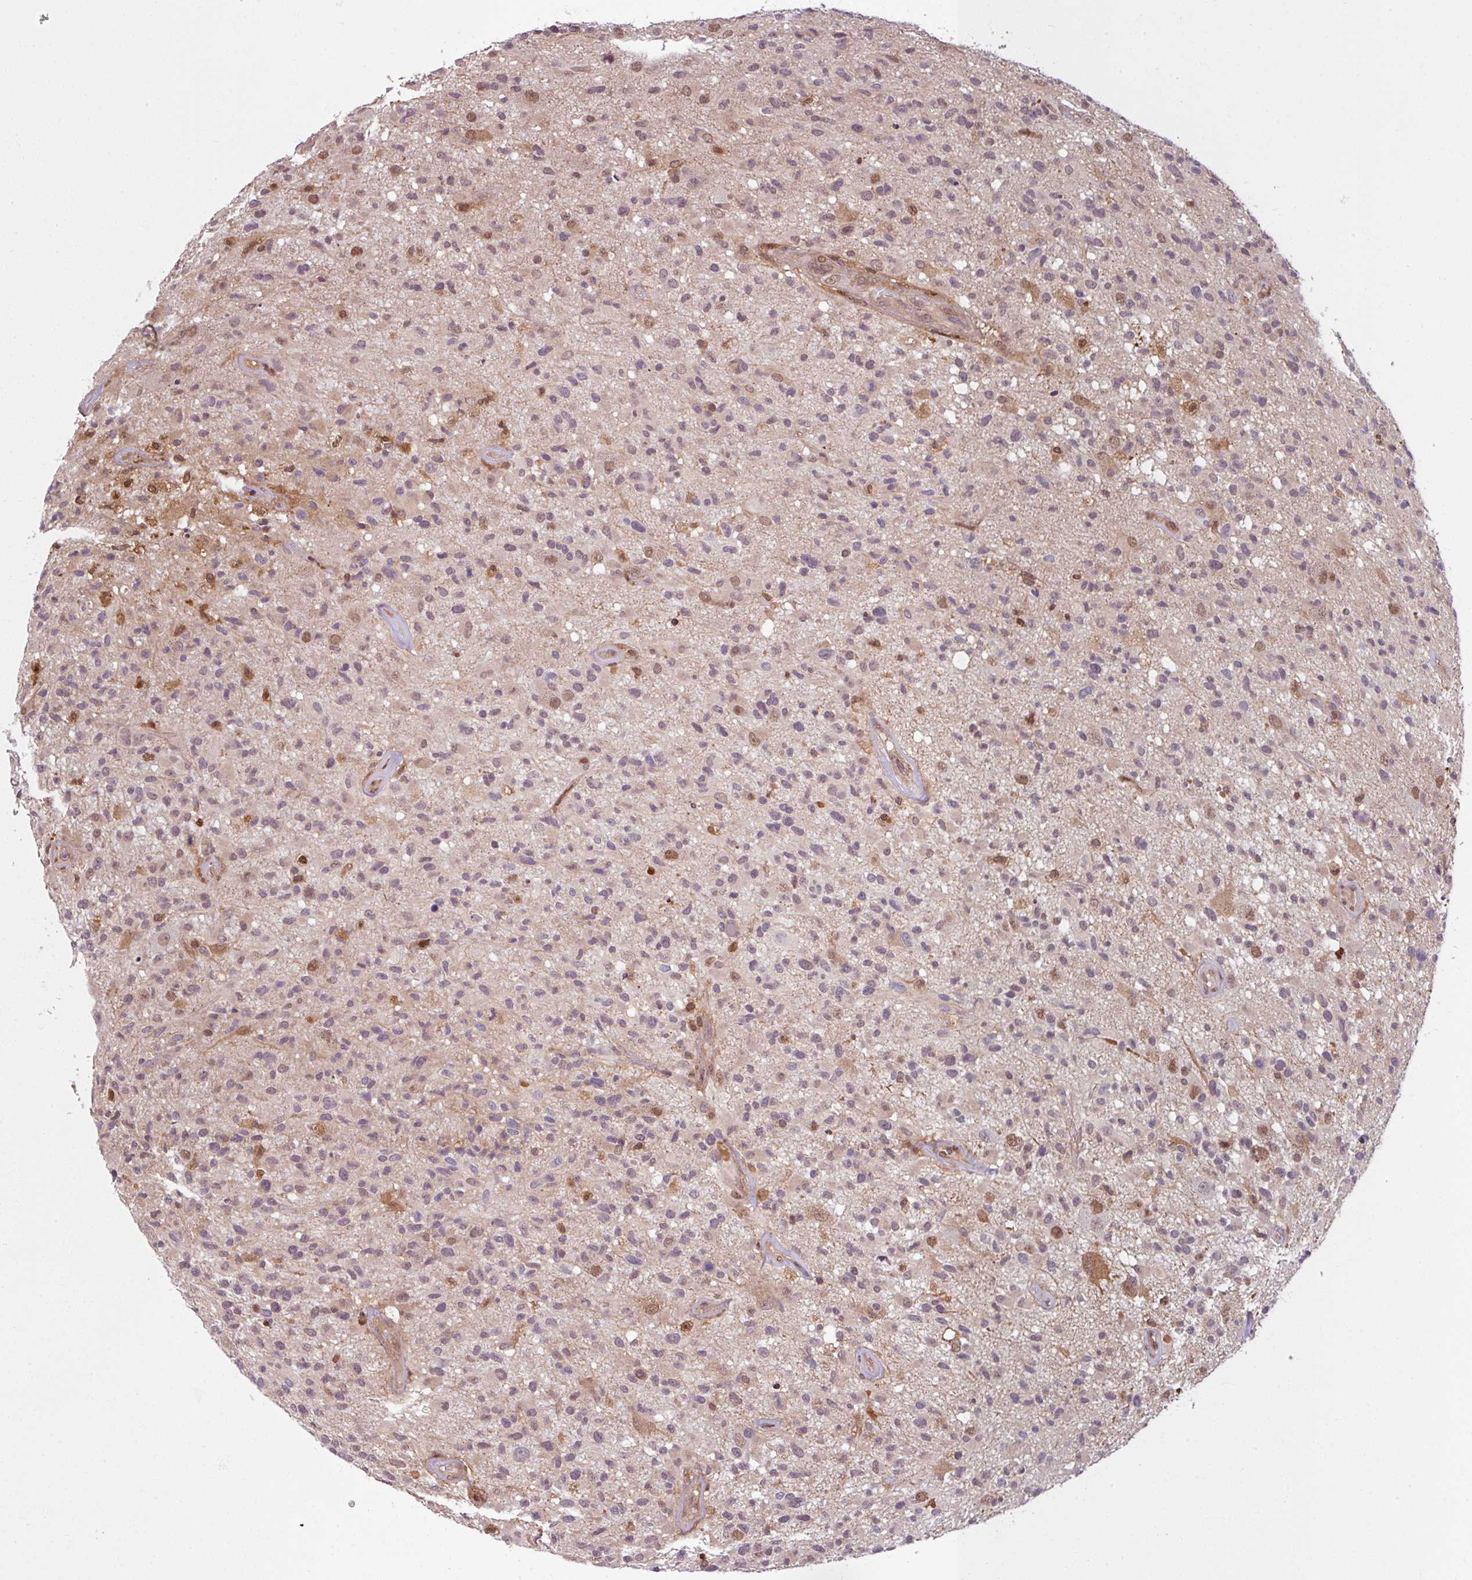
{"staining": {"intensity": "moderate", "quantity": "<25%", "location": "cytoplasmic/membranous,nuclear"}, "tissue": "glioma", "cell_type": "Tumor cells", "image_type": "cancer", "snomed": [{"axis": "morphology", "description": "Glioma, malignant, High grade"}, {"axis": "morphology", "description": "Glioblastoma, NOS"}, {"axis": "topography", "description": "Brain"}], "caption": "Immunohistochemistry (IHC) staining of glioblastoma, which shows low levels of moderate cytoplasmic/membranous and nuclear staining in approximately <25% of tumor cells indicating moderate cytoplasmic/membranous and nuclear protein positivity. The staining was performed using DAB (3,3'-diaminobenzidine) (brown) for protein detection and nuclei were counterstained in hematoxylin (blue).", "gene": "KCTD11", "patient": {"sex": "male", "age": 60}}